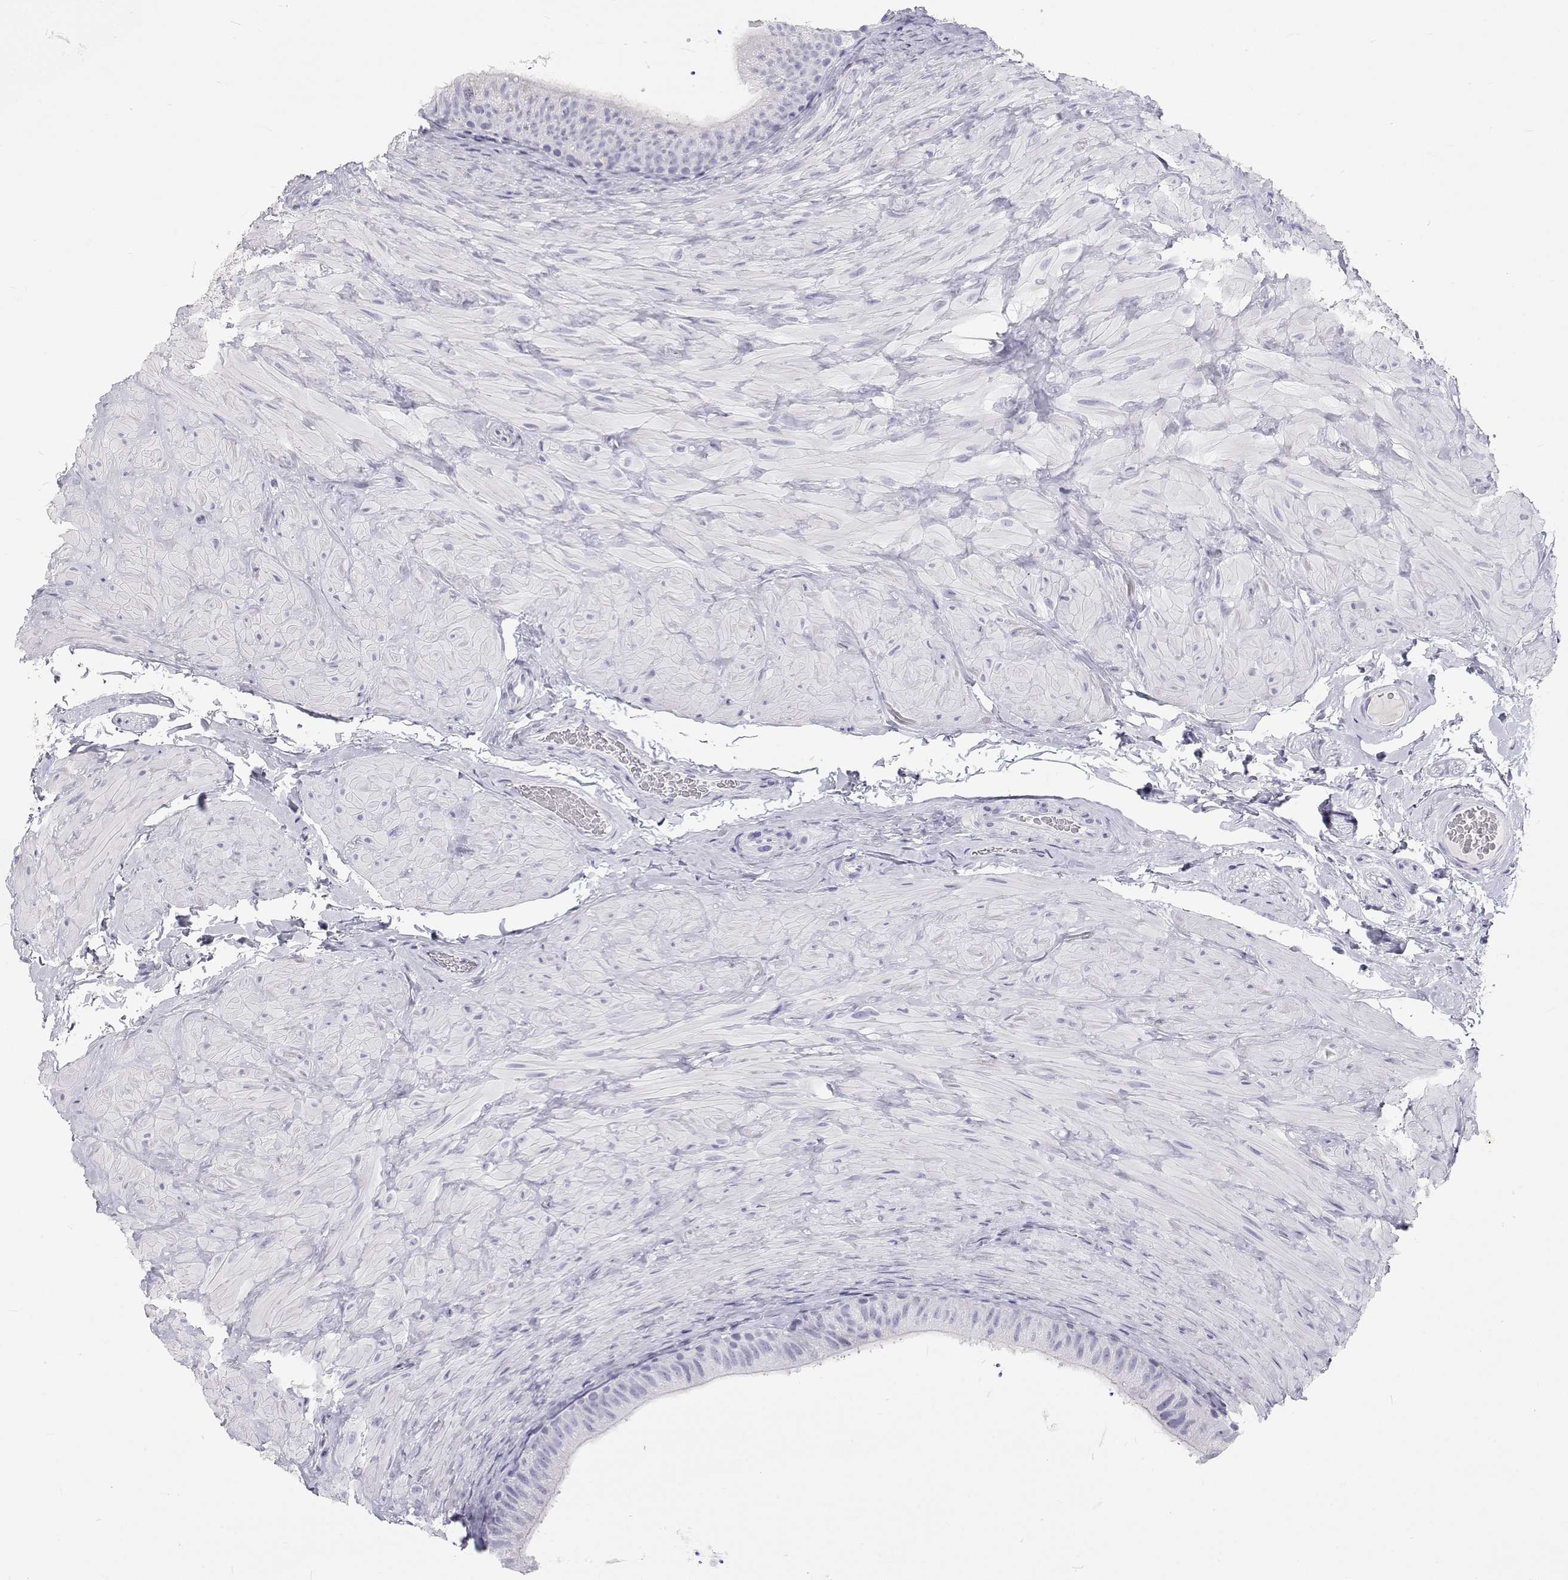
{"staining": {"intensity": "negative", "quantity": "none", "location": "none"}, "tissue": "epididymis", "cell_type": "Glandular cells", "image_type": "normal", "snomed": [{"axis": "morphology", "description": "Normal tissue, NOS"}, {"axis": "topography", "description": "Epididymis, spermatic cord, NOS"}, {"axis": "topography", "description": "Epididymis"}], "caption": "Epididymis was stained to show a protein in brown. There is no significant positivity in glandular cells. Nuclei are stained in blue.", "gene": "SFTPB", "patient": {"sex": "male", "age": 31}}